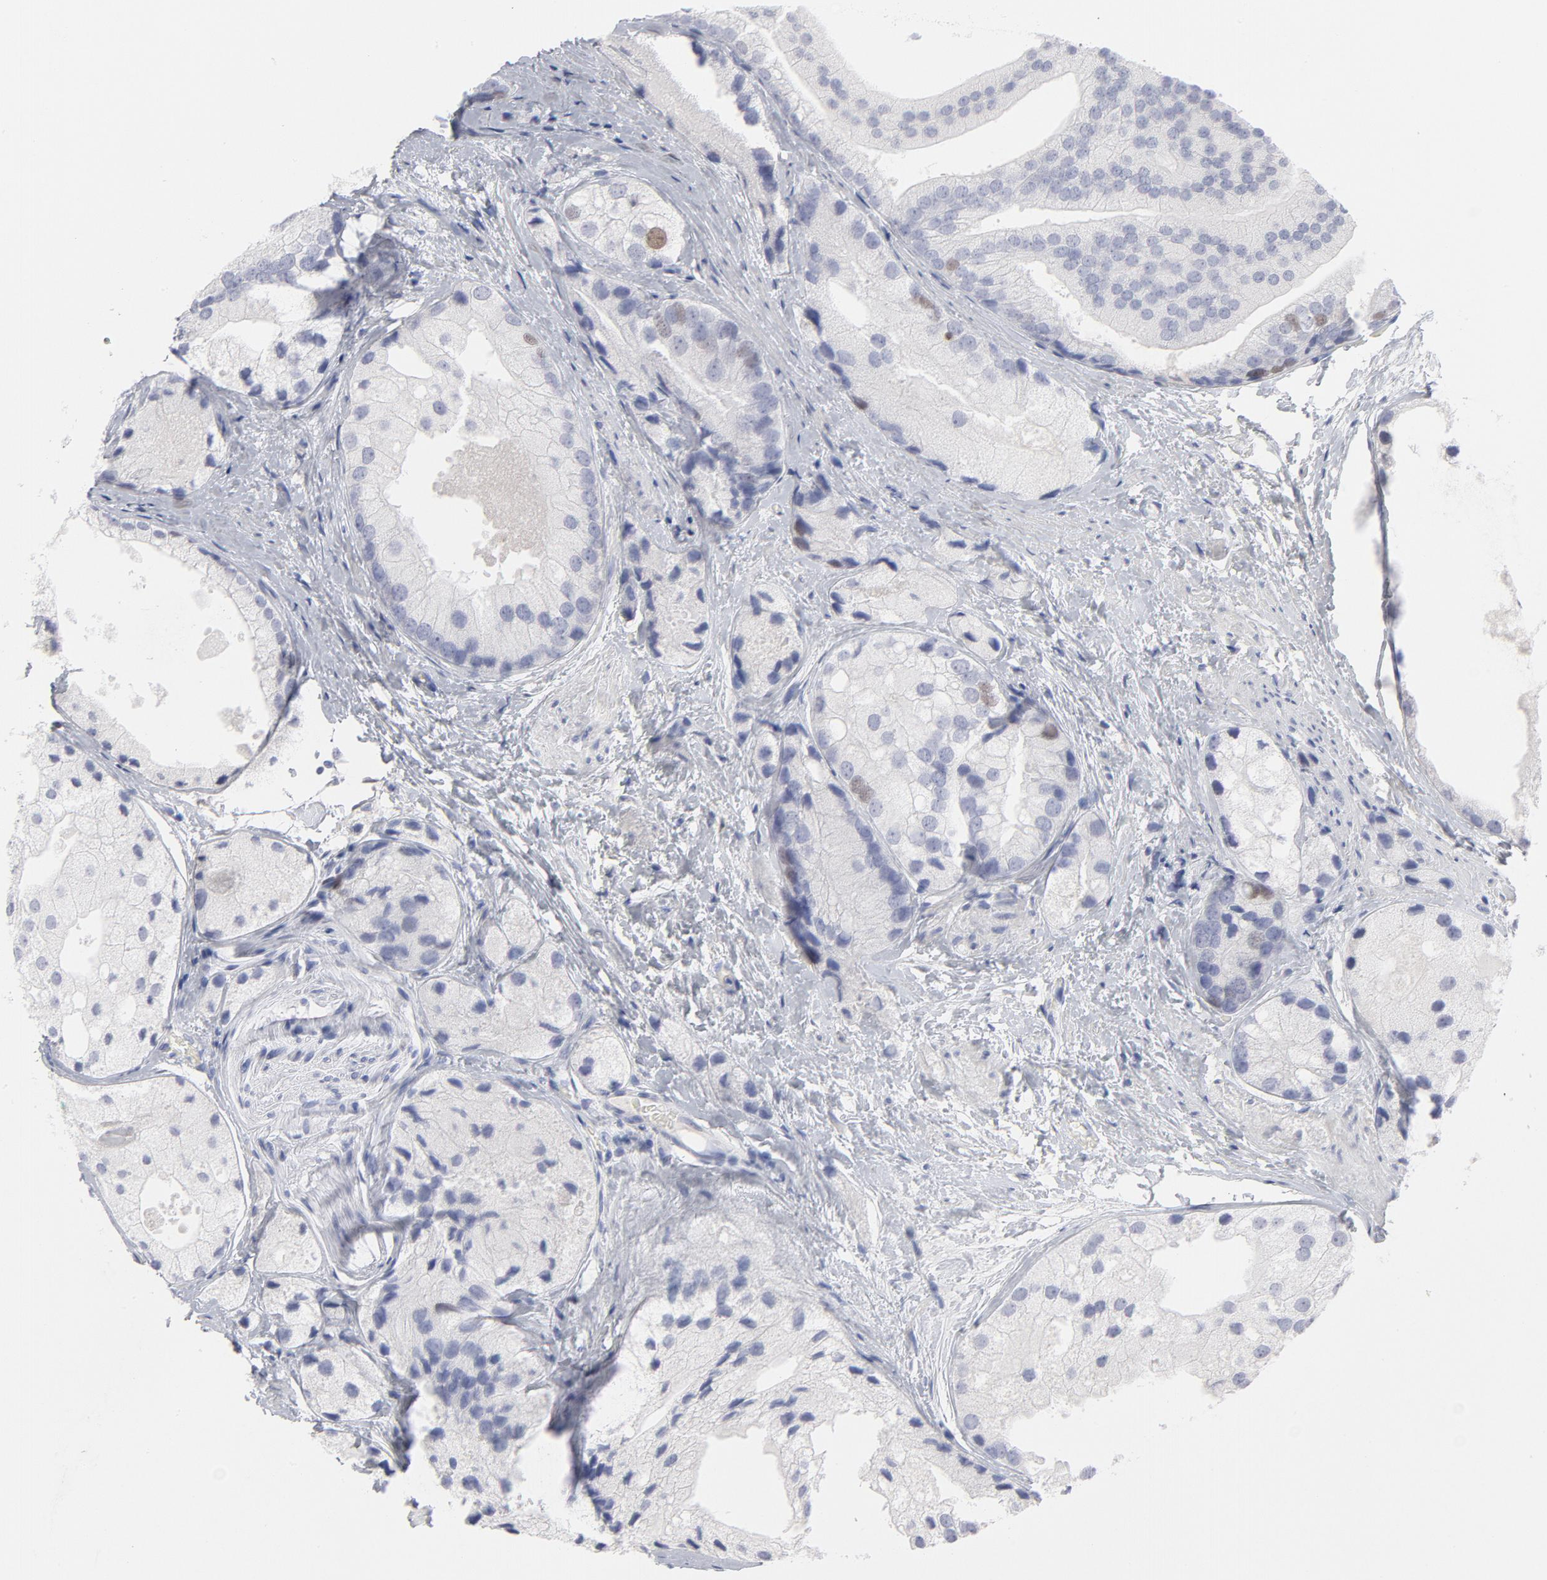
{"staining": {"intensity": "moderate", "quantity": "<25%", "location": "nuclear"}, "tissue": "prostate cancer", "cell_type": "Tumor cells", "image_type": "cancer", "snomed": [{"axis": "morphology", "description": "Adenocarcinoma, Low grade"}, {"axis": "topography", "description": "Prostate"}], "caption": "Tumor cells reveal low levels of moderate nuclear expression in about <25% of cells in human adenocarcinoma (low-grade) (prostate).", "gene": "MCM7", "patient": {"sex": "male", "age": 69}}